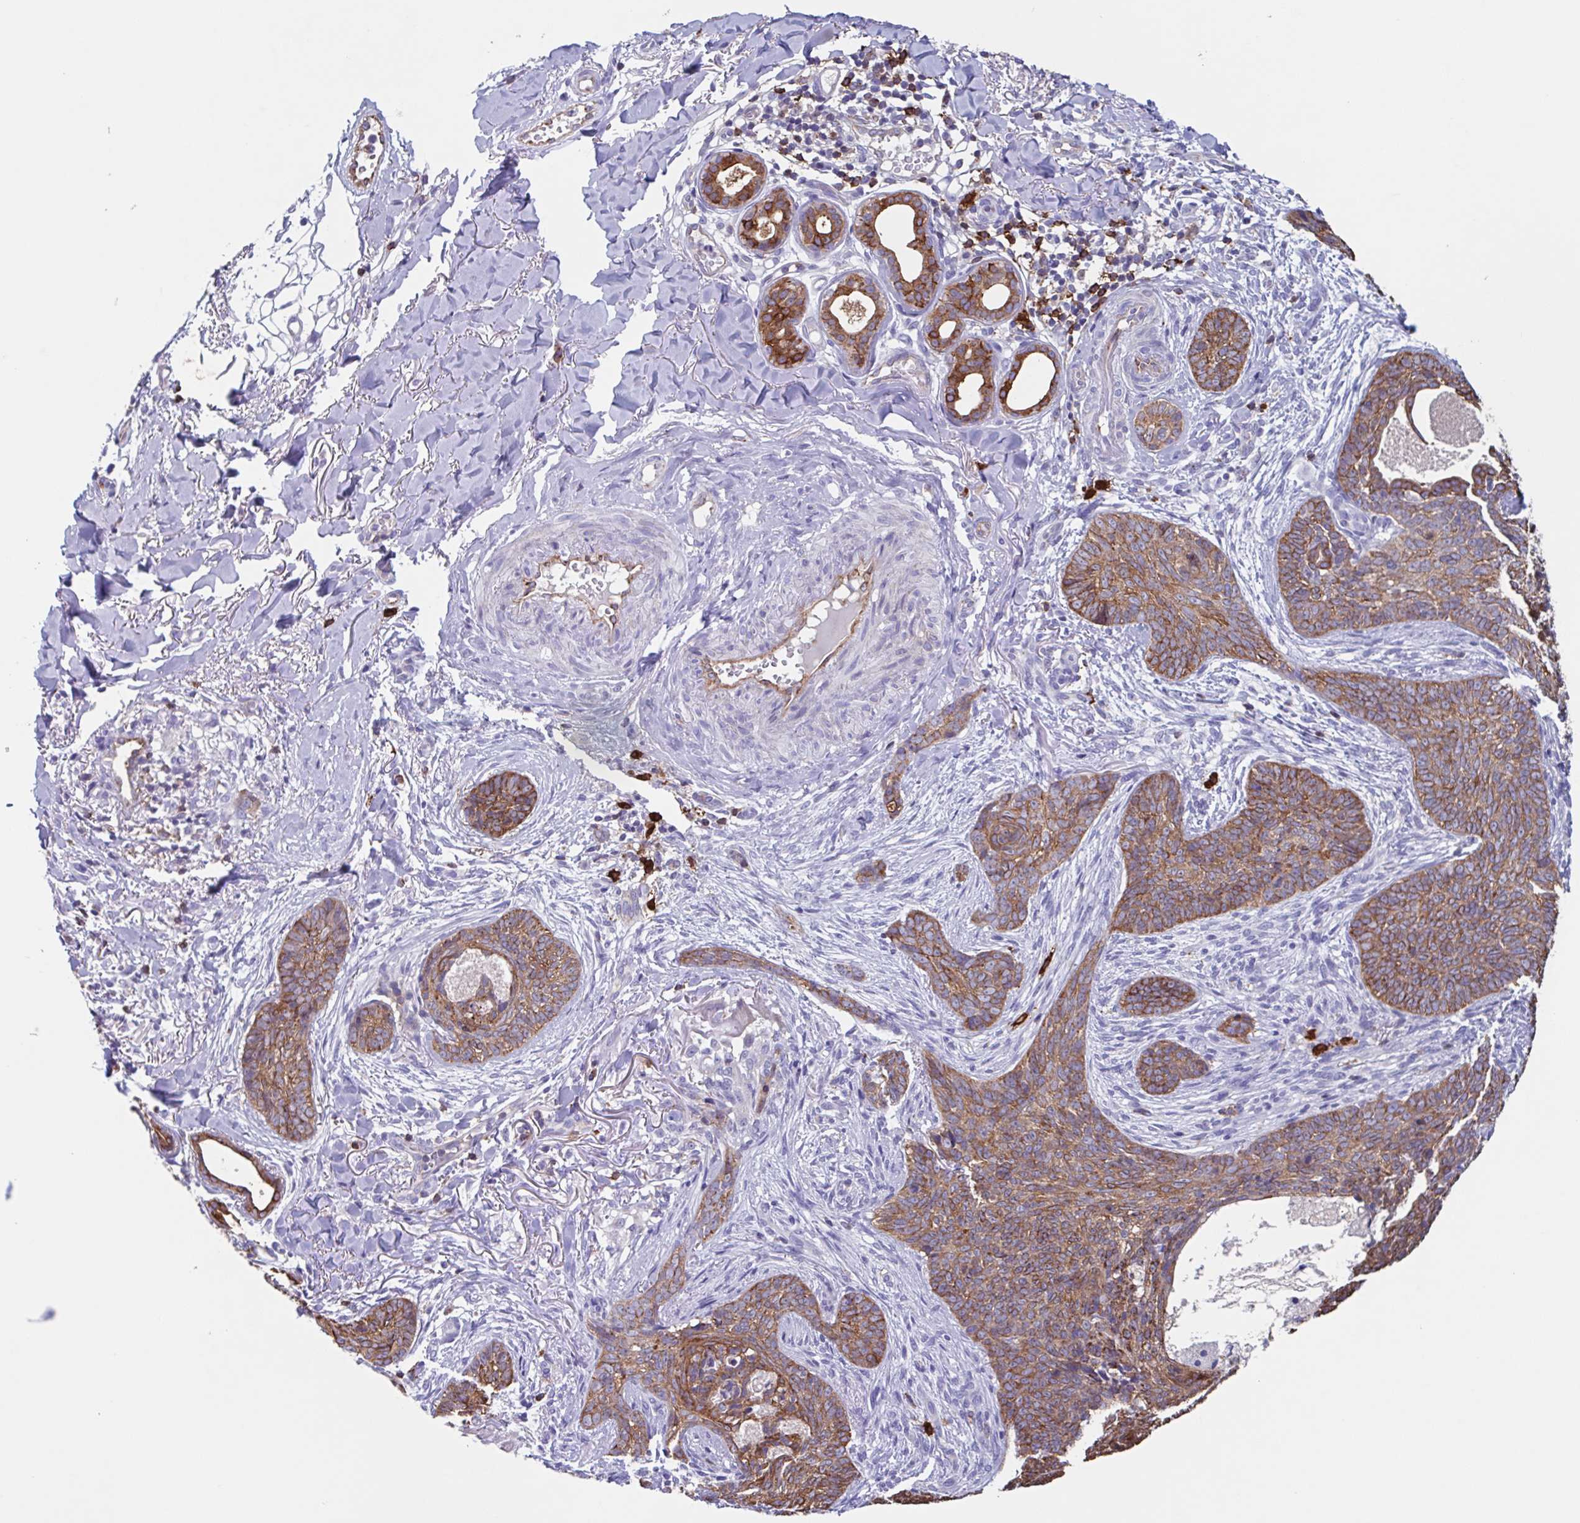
{"staining": {"intensity": "moderate", "quantity": ">75%", "location": "cytoplasmic/membranous"}, "tissue": "skin cancer", "cell_type": "Tumor cells", "image_type": "cancer", "snomed": [{"axis": "morphology", "description": "Basal cell carcinoma"}, {"axis": "topography", "description": "Skin"}, {"axis": "topography", "description": "Skin of face"}], "caption": "Immunohistochemical staining of human basal cell carcinoma (skin) displays medium levels of moderate cytoplasmic/membranous positivity in about >75% of tumor cells.", "gene": "TPD52", "patient": {"sex": "male", "age": 88}}